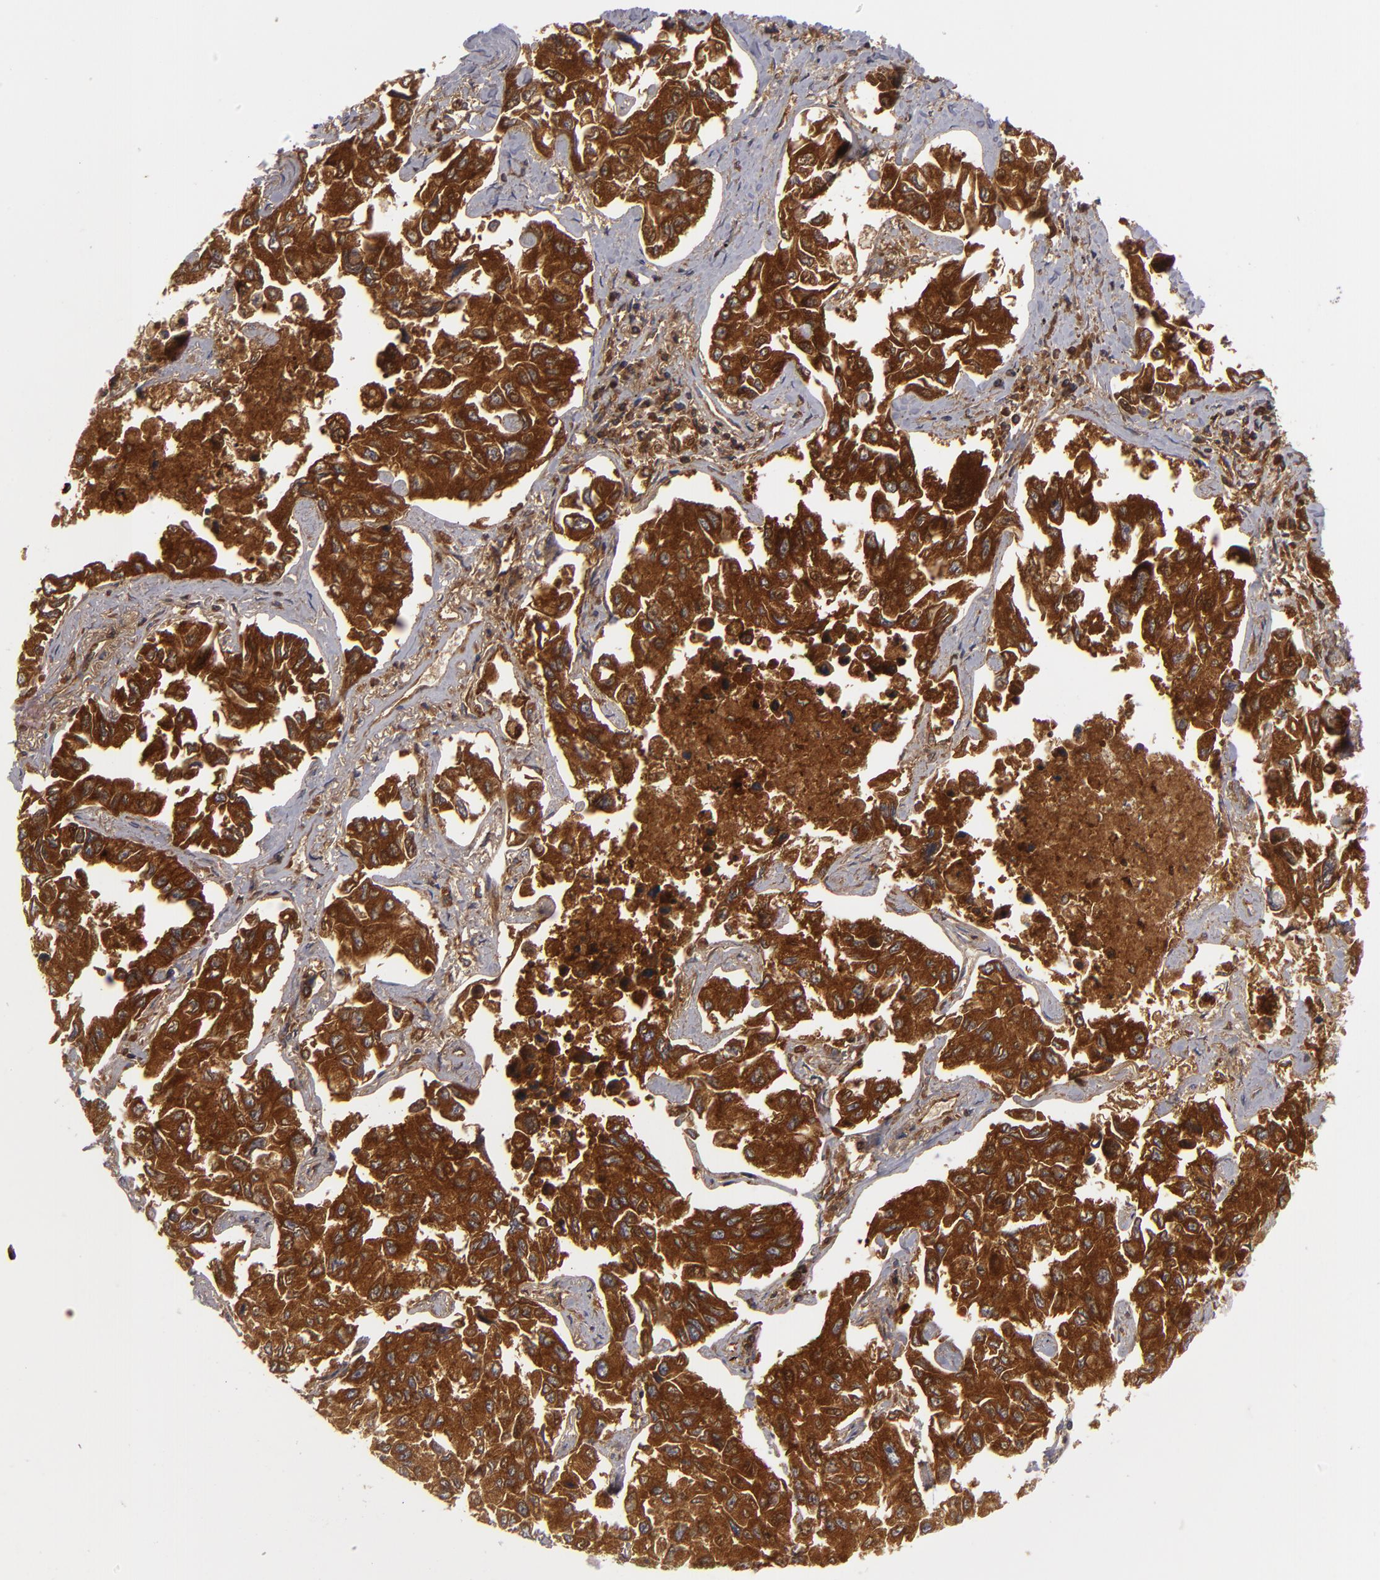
{"staining": {"intensity": "strong", "quantity": ">75%", "location": "cytoplasmic/membranous"}, "tissue": "lung cancer", "cell_type": "Tumor cells", "image_type": "cancer", "snomed": [{"axis": "morphology", "description": "Adenocarcinoma, NOS"}, {"axis": "topography", "description": "Lung"}], "caption": "This image shows IHC staining of human adenocarcinoma (lung), with high strong cytoplasmic/membranous staining in about >75% of tumor cells.", "gene": "ALCAM", "patient": {"sex": "male", "age": 64}}